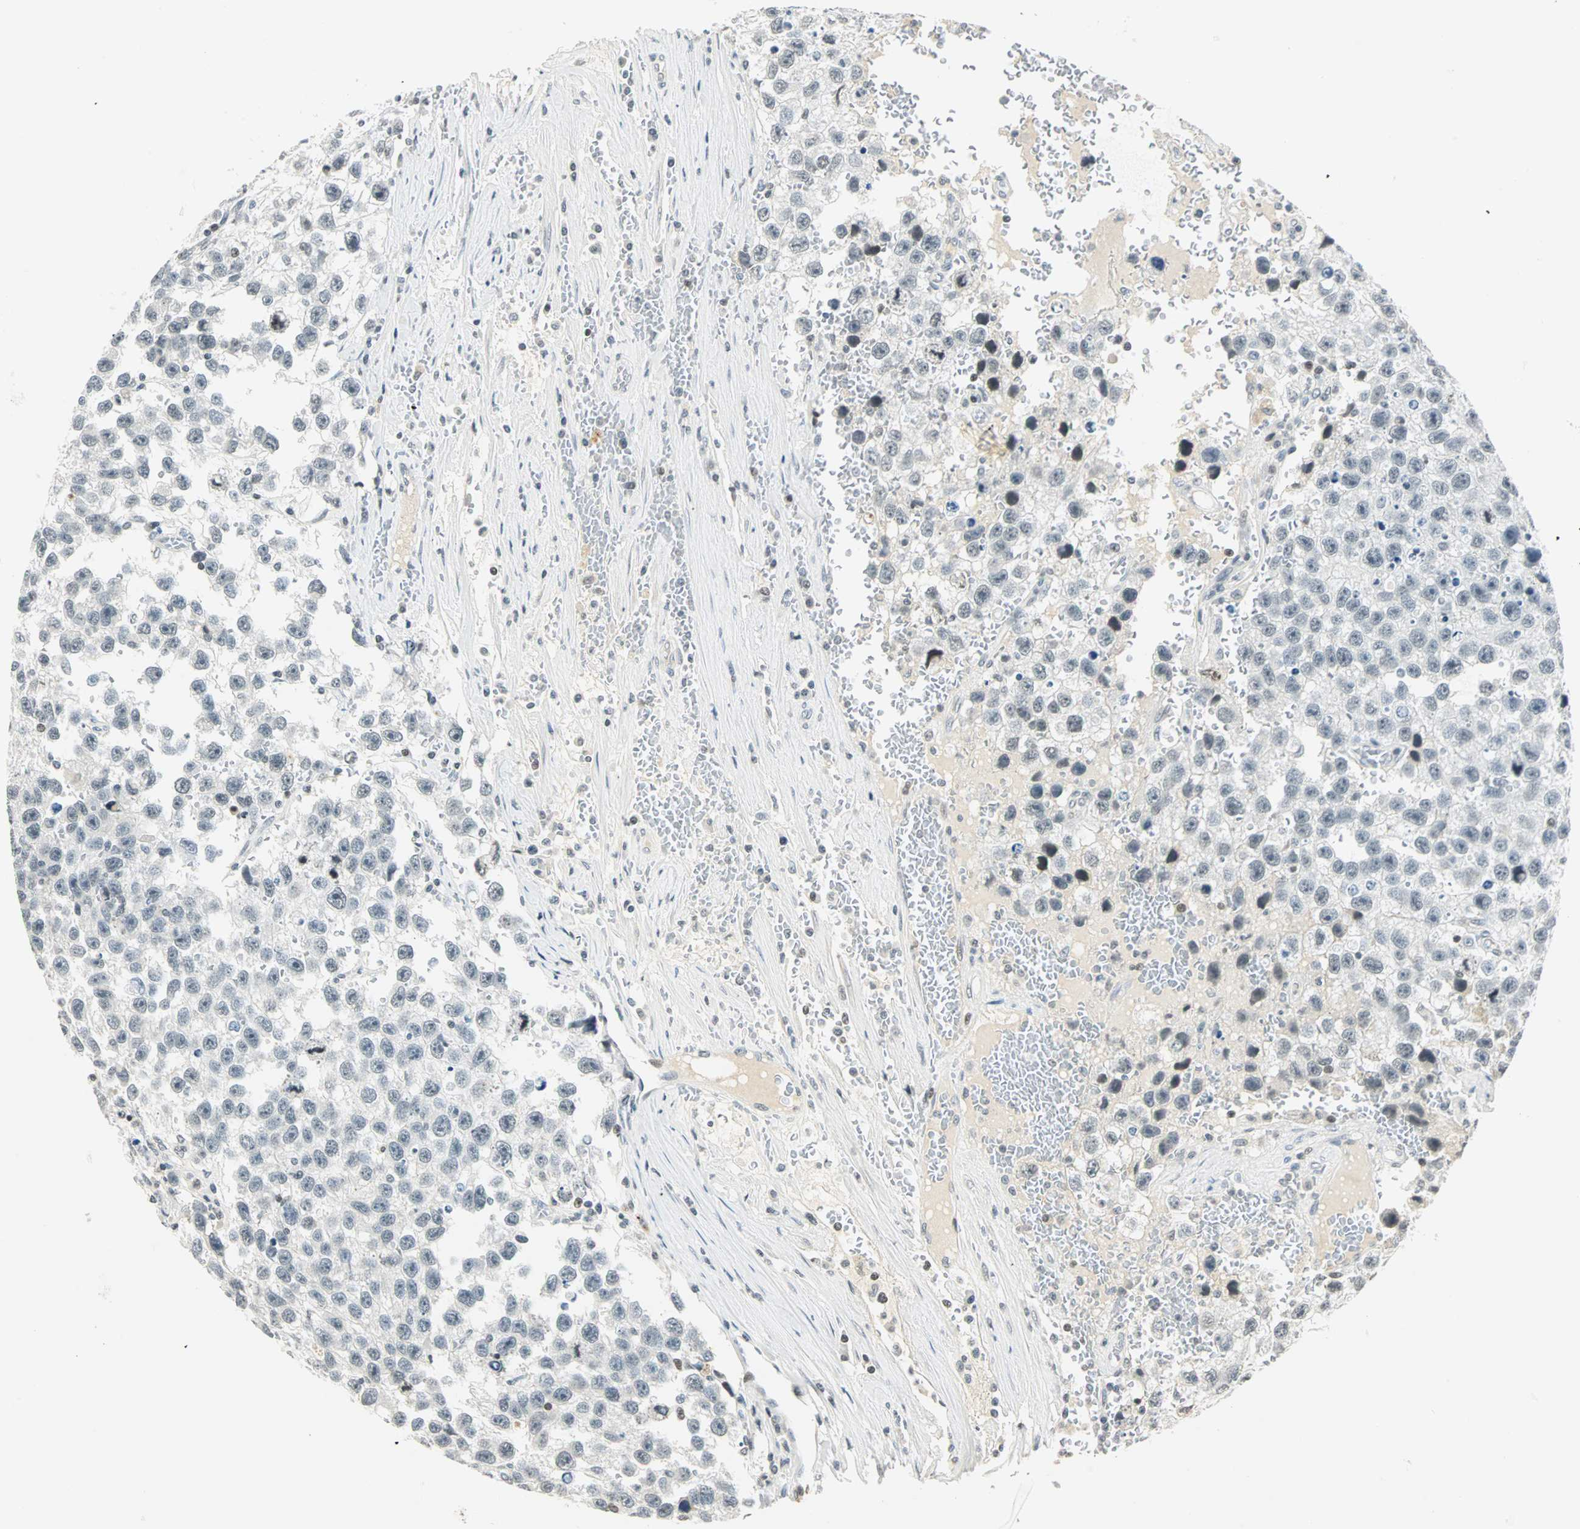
{"staining": {"intensity": "weak", "quantity": "<25%", "location": "nuclear"}, "tissue": "testis cancer", "cell_type": "Tumor cells", "image_type": "cancer", "snomed": [{"axis": "morphology", "description": "Seminoma, NOS"}, {"axis": "topography", "description": "Testis"}], "caption": "Tumor cells show no significant expression in testis cancer.", "gene": "SMAD3", "patient": {"sex": "male", "age": 33}}